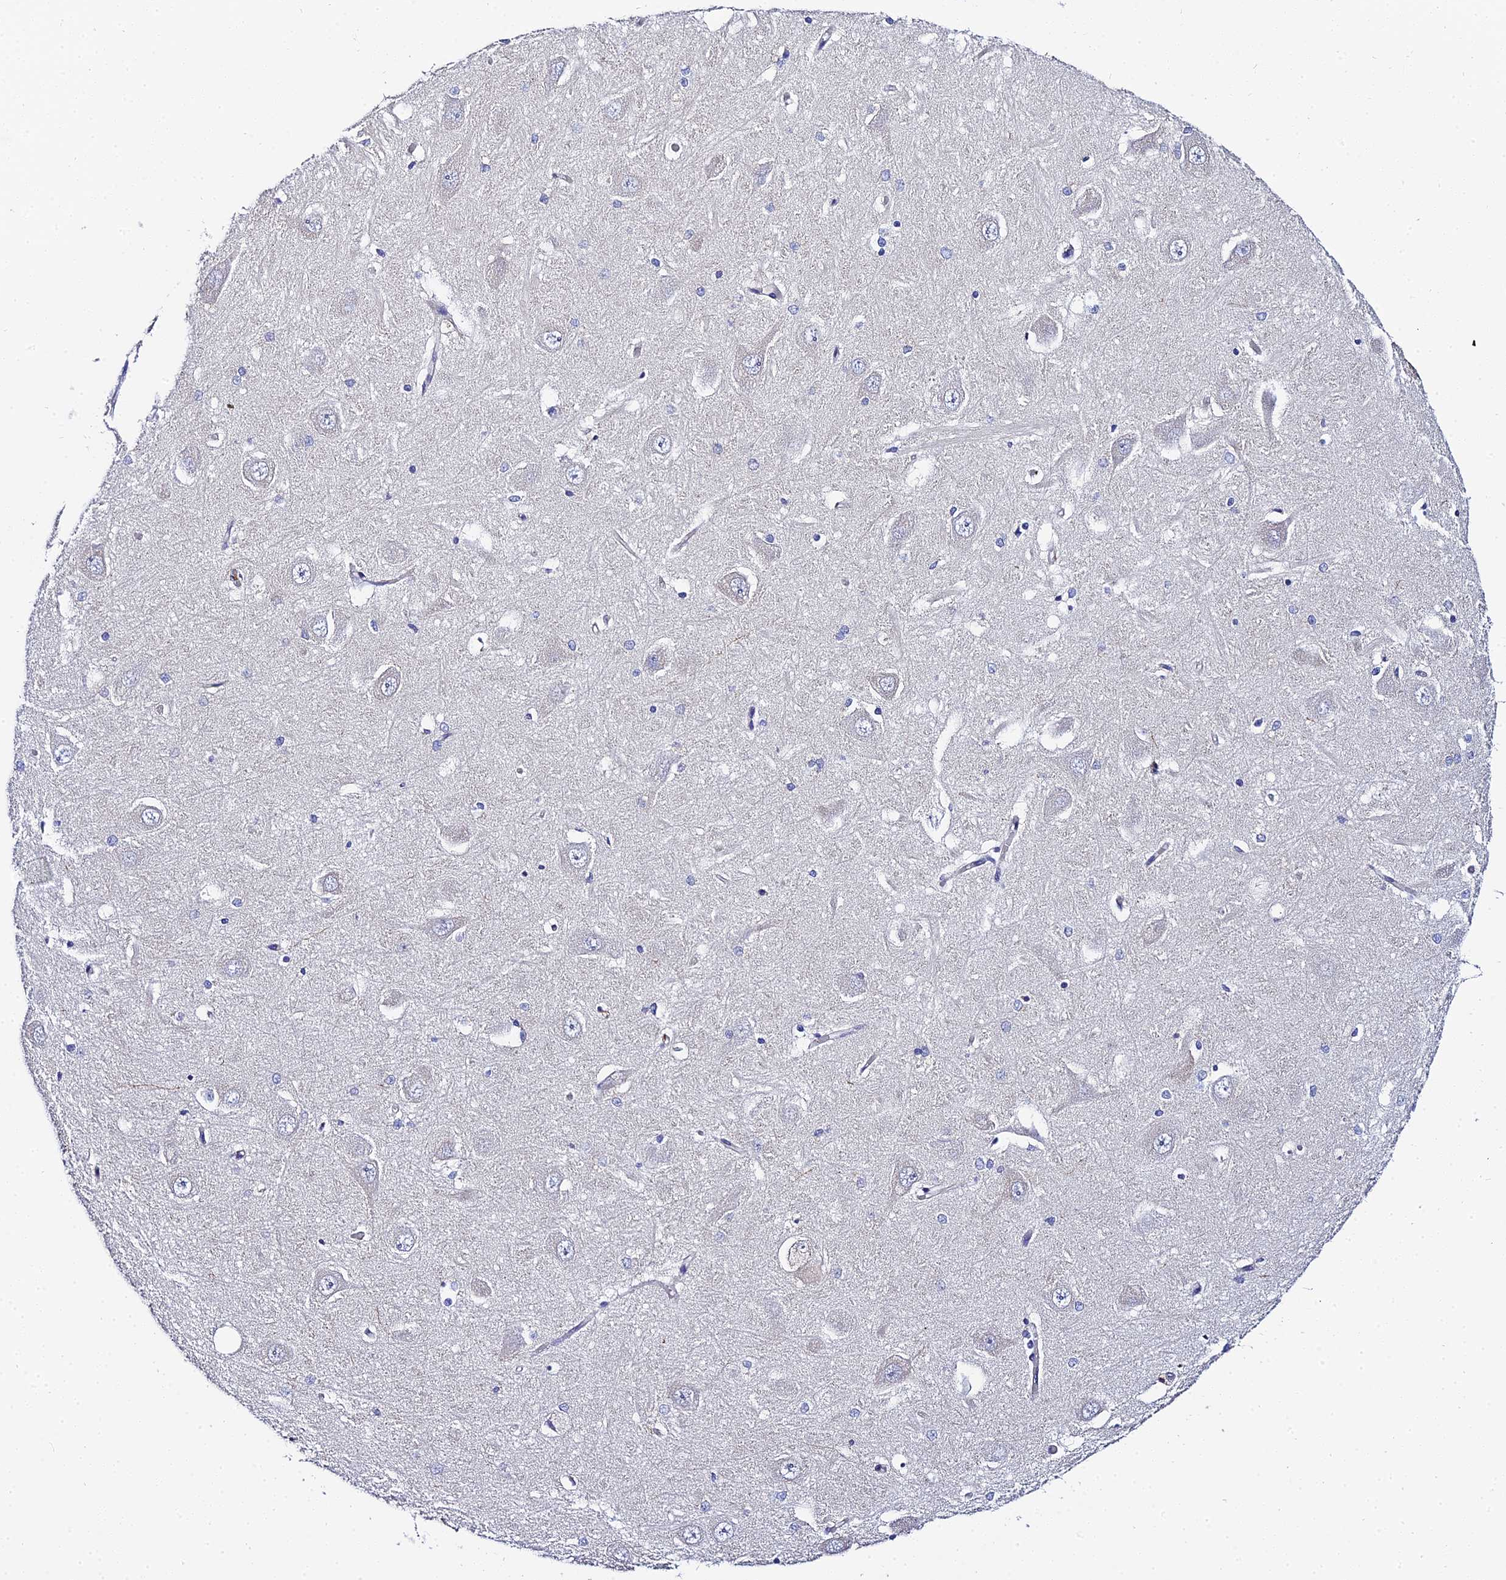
{"staining": {"intensity": "moderate", "quantity": "<25%", "location": "cytoplasmic/membranous"}, "tissue": "hippocampus", "cell_type": "Glial cells", "image_type": "normal", "snomed": [{"axis": "morphology", "description": "Normal tissue, NOS"}, {"axis": "topography", "description": "Hippocampus"}], "caption": "Hippocampus stained with immunohistochemistry (IHC) displays moderate cytoplasmic/membranous staining in approximately <25% of glial cells. (DAB (3,3'-diaminobenzidine) IHC with brightfield microscopy, high magnification).", "gene": "APOBEC3H", "patient": {"sex": "male", "age": 45}}